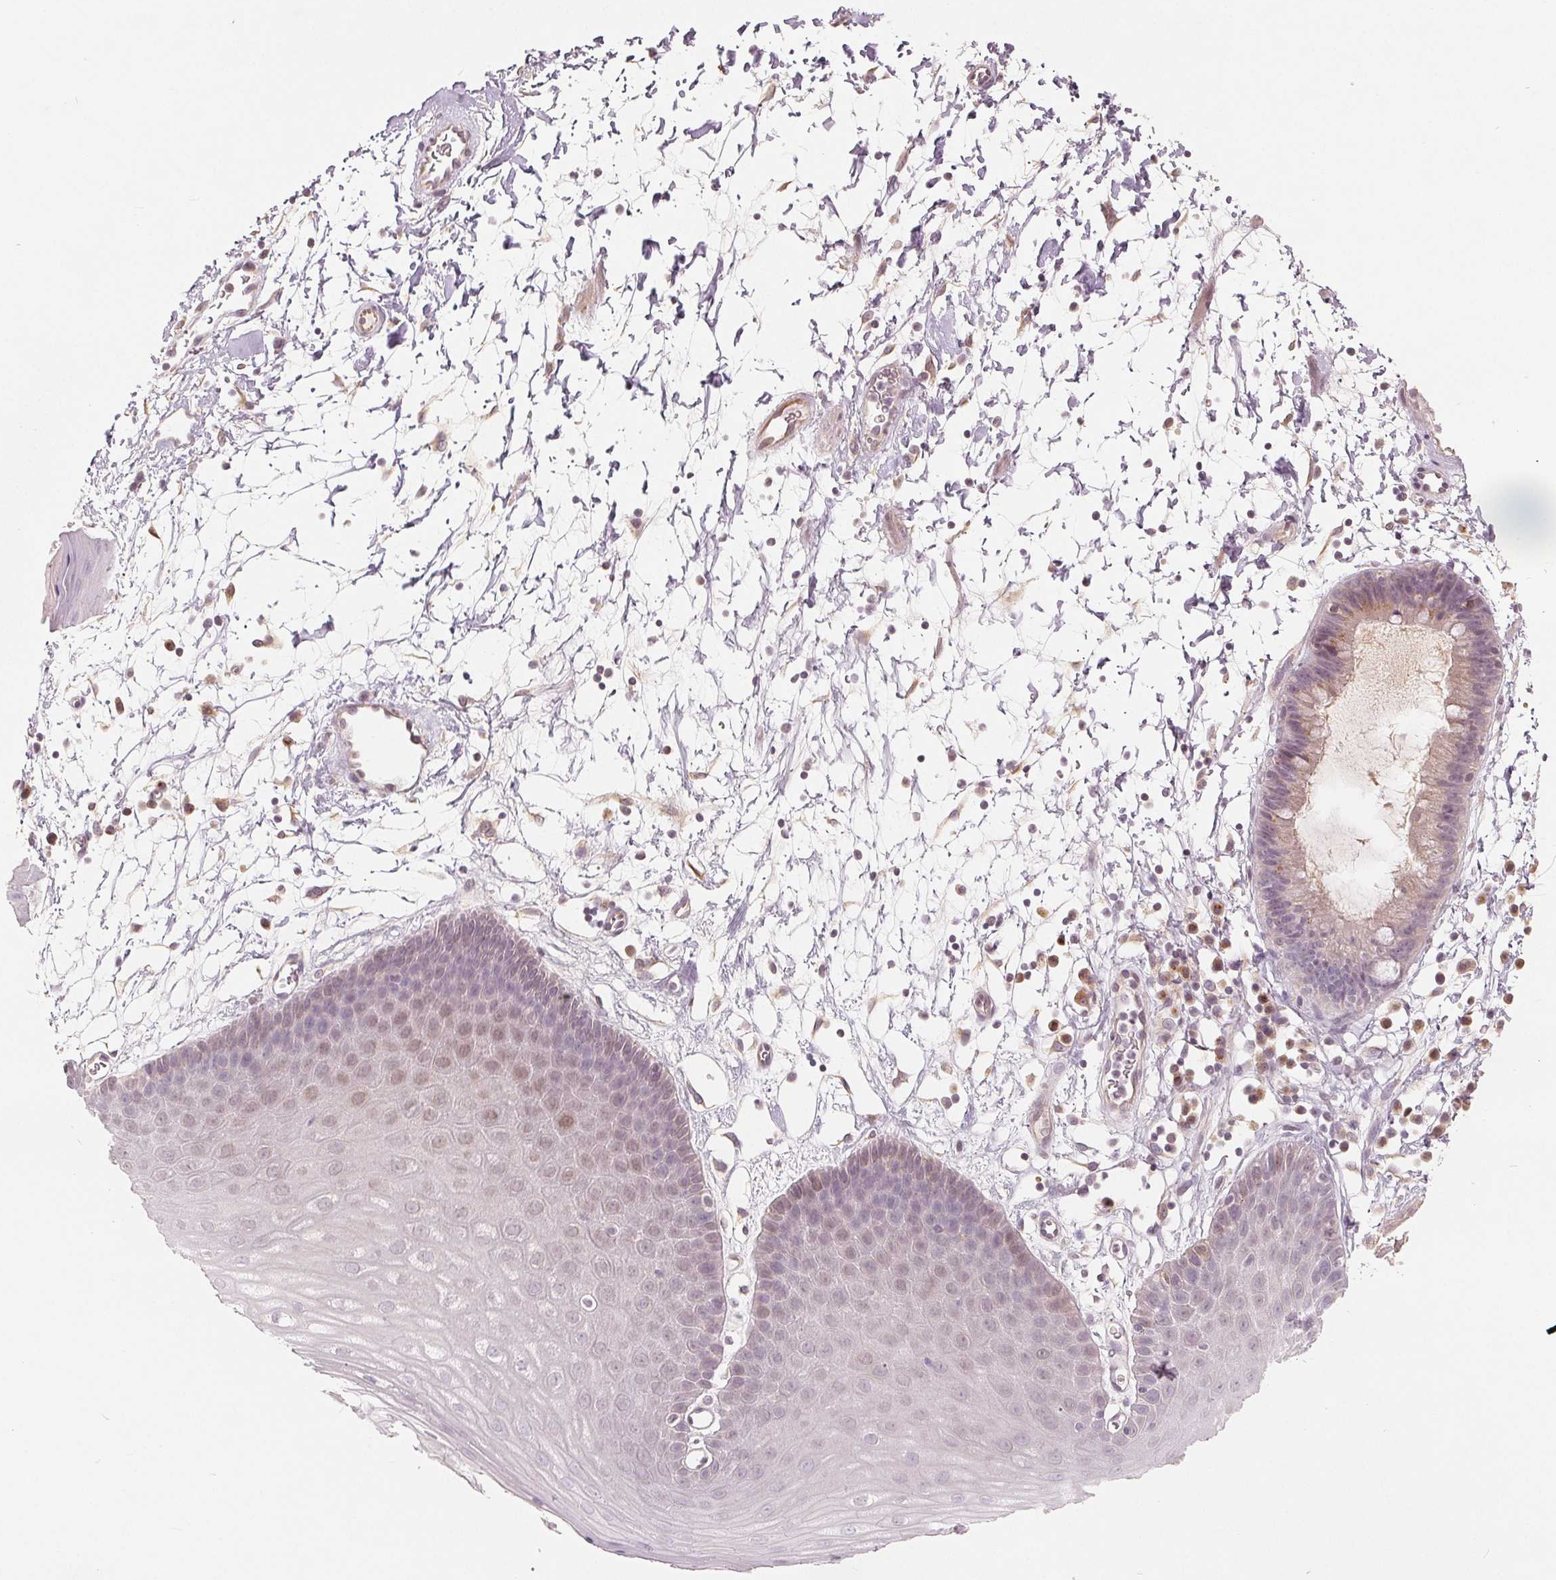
{"staining": {"intensity": "weak", "quantity": "25%-75%", "location": "cytoplasmic/membranous"}, "tissue": "skin", "cell_type": "Epidermal cells", "image_type": "normal", "snomed": [{"axis": "morphology", "description": "Normal tissue, NOS"}, {"axis": "topography", "description": "Anal"}], "caption": "This image shows benign skin stained with immunohistochemistry (IHC) to label a protein in brown. The cytoplasmic/membranous of epidermal cells show weak positivity for the protein. Nuclei are counter-stained blue.", "gene": "TMSB15B", "patient": {"sex": "male", "age": 53}}